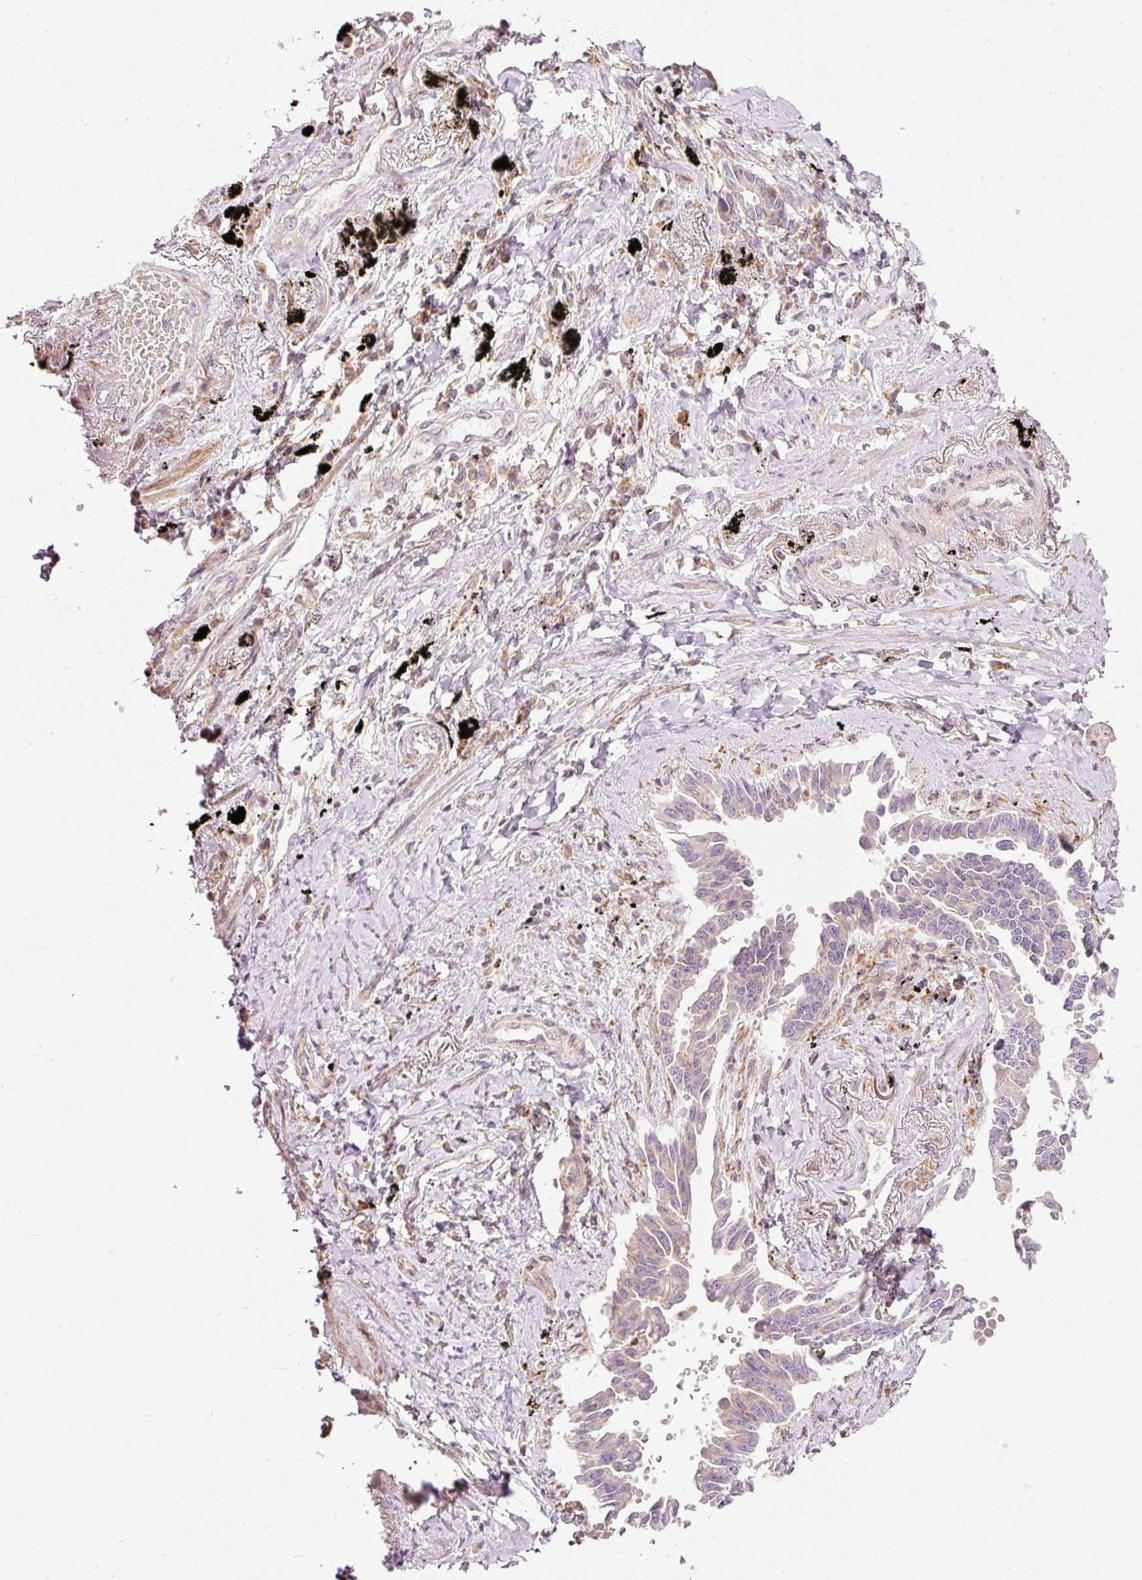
{"staining": {"intensity": "negative", "quantity": "none", "location": "none"}, "tissue": "lung cancer", "cell_type": "Tumor cells", "image_type": "cancer", "snomed": [{"axis": "morphology", "description": "Adenocarcinoma, NOS"}, {"axis": "topography", "description": "Lung"}], "caption": "High power microscopy histopathology image of an immunohistochemistry micrograph of lung cancer (adenocarcinoma), revealing no significant staining in tumor cells. (DAB (3,3'-diaminobenzidine) immunohistochemistry with hematoxylin counter stain).", "gene": "SNAPC5", "patient": {"sex": "male", "age": 67}}